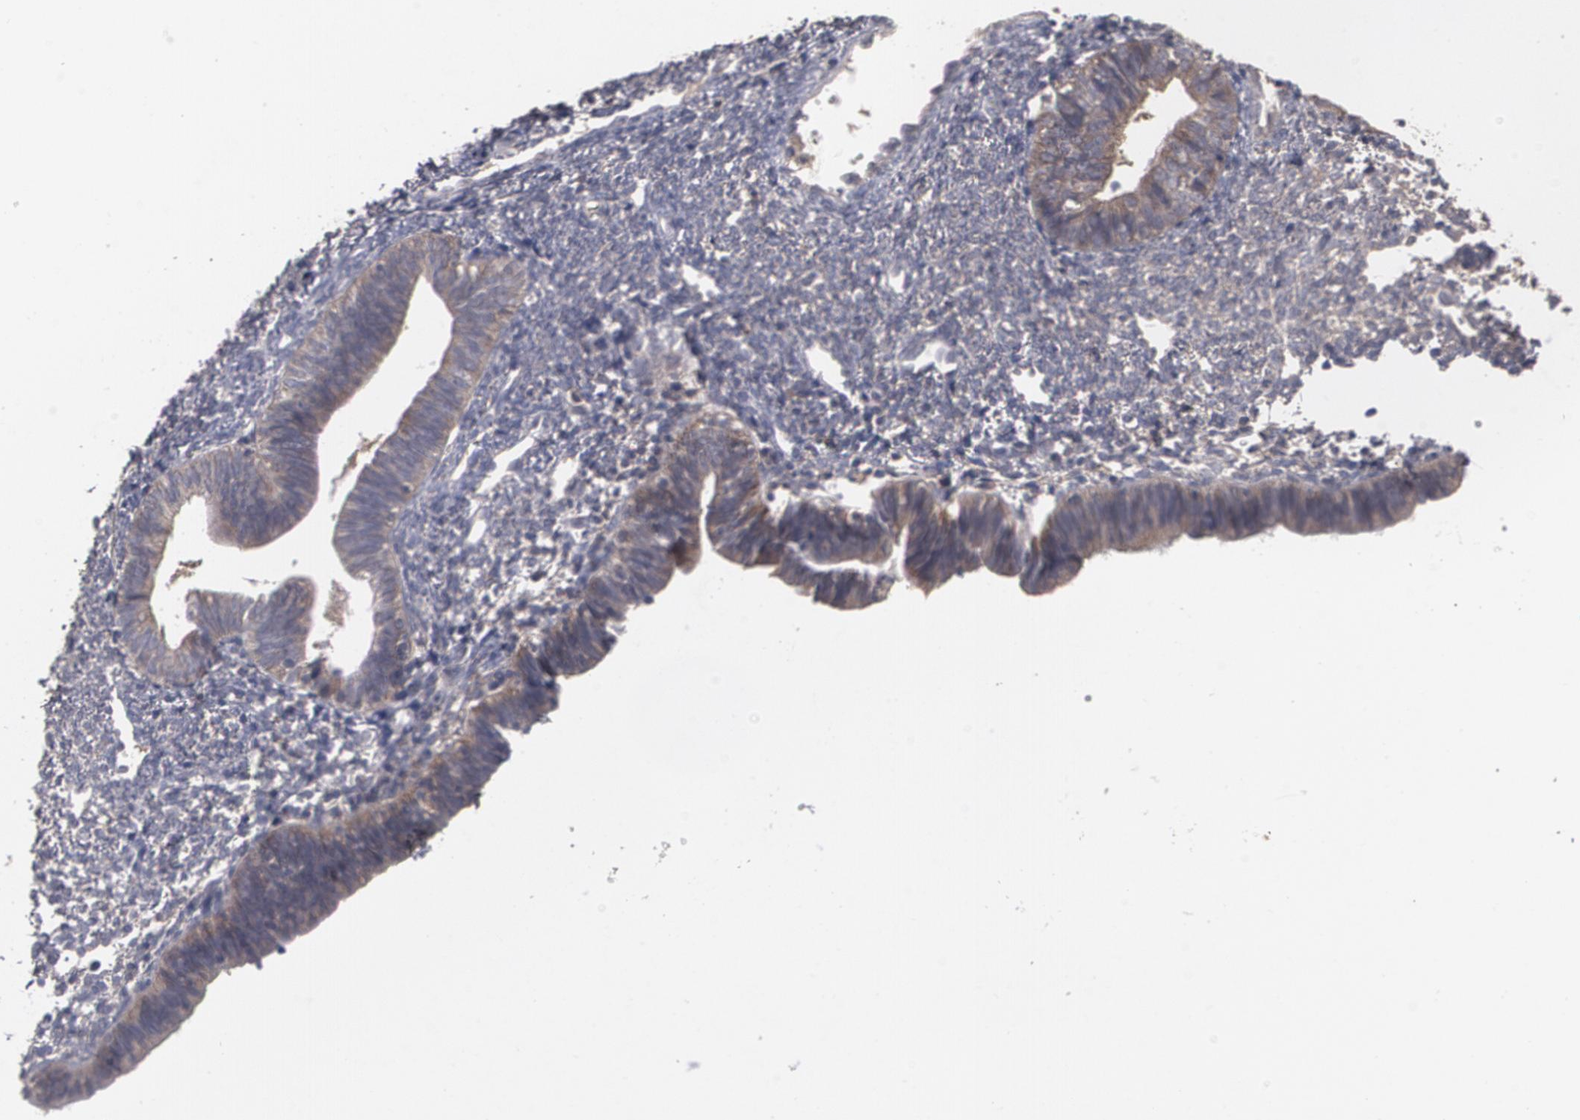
{"staining": {"intensity": "moderate", "quantity": "<25%", "location": "cytoplasmic/membranous"}, "tissue": "endometrium", "cell_type": "Cells in endometrial stroma", "image_type": "normal", "snomed": [{"axis": "morphology", "description": "Normal tissue, NOS"}, {"axis": "topography", "description": "Endometrium"}], "caption": "IHC (DAB) staining of benign endometrium displays moderate cytoplasmic/membranous protein staining in approximately <25% of cells in endometrial stroma.", "gene": "ARF6", "patient": {"sex": "female", "age": 61}}